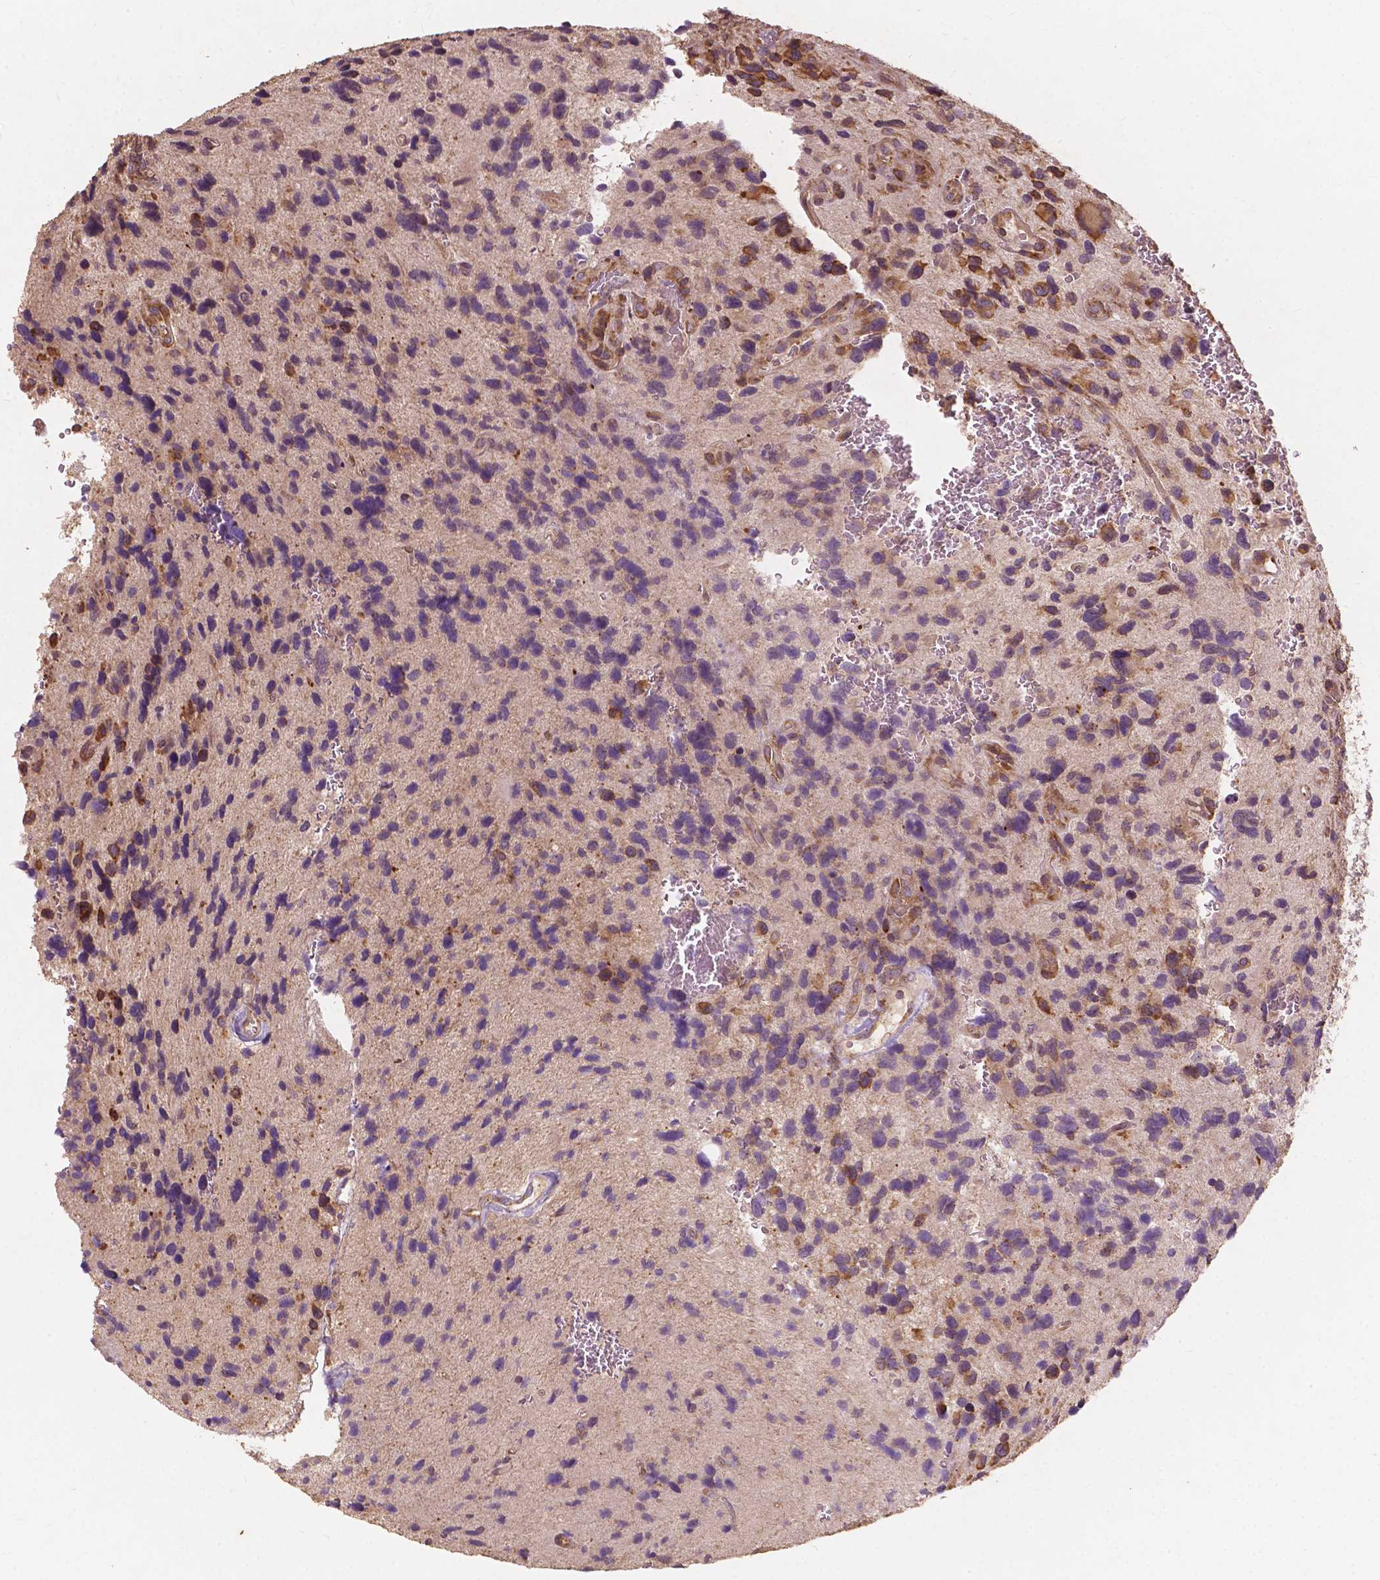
{"staining": {"intensity": "strong", "quantity": "<25%", "location": "cytoplasmic/membranous"}, "tissue": "glioma", "cell_type": "Tumor cells", "image_type": "cancer", "snomed": [{"axis": "morphology", "description": "Glioma, malignant, NOS"}, {"axis": "morphology", "description": "Glioma, malignant, High grade"}, {"axis": "topography", "description": "Brain"}], "caption": "Glioma stained with DAB (3,3'-diaminobenzidine) IHC demonstrates medium levels of strong cytoplasmic/membranous staining in about <25% of tumor cells.", "gene": "G3BP1", "patient": {"sex": "female", "age": 71}}